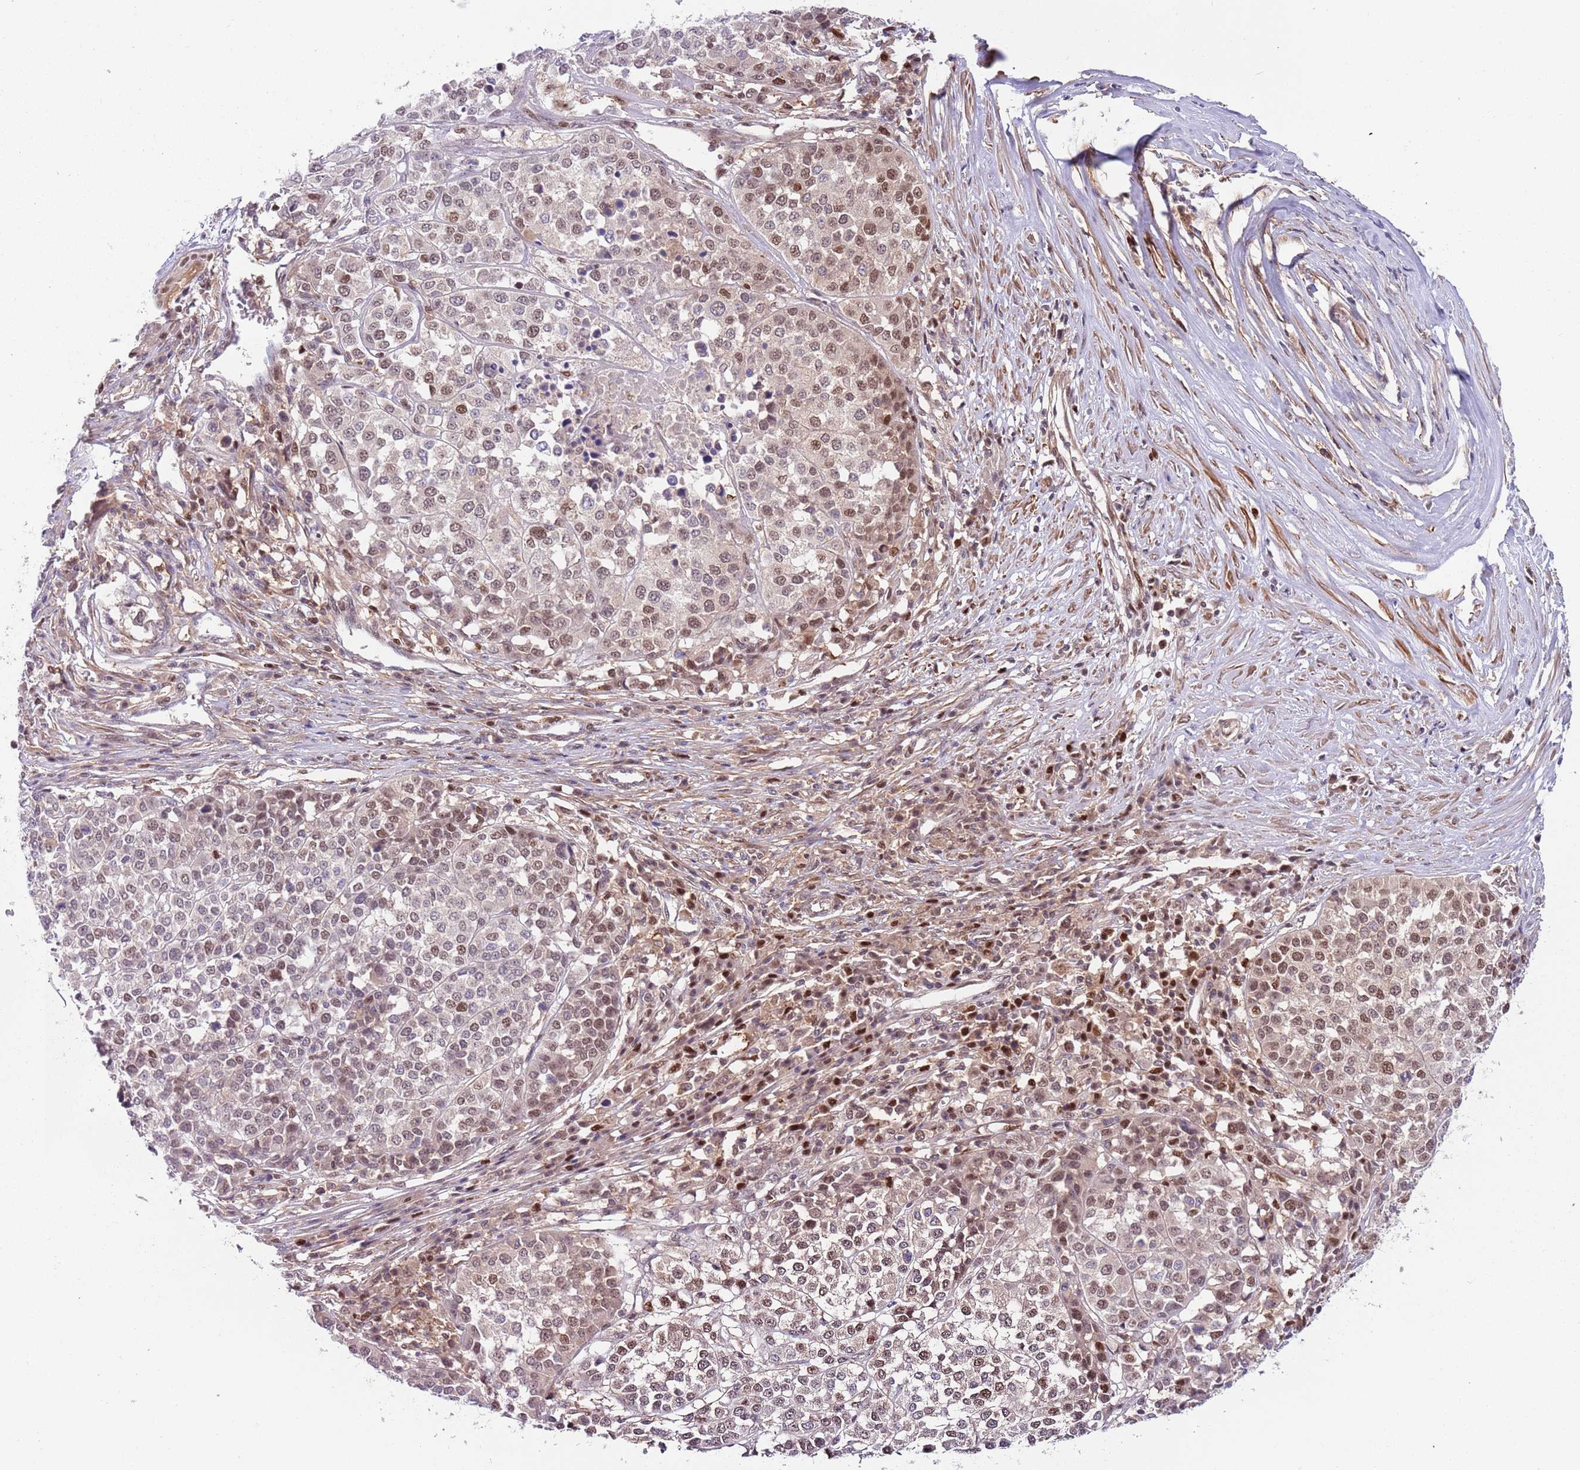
{"staining": {"intensity": "moderate", "quantity": "<25%", "location": "nuclear"}, "tissue": "melanoma", "cell_type": "Tumor cells", "image_type": "cancer", "snomed": [{"axis": "morphology", "description": "Malignant melanoma, Metastatic site"}, {"axis": "topography", "description": "Lymph node"}], "caption": "A high-resolution micrograph shows immunohistochemistry (IHC) staining of malignant melanoma (metastatic site), which displays moderate nuclear staining in approximately <25% of tumor cells. The staining was performed using DAB (3,3'-diaminobenzidine), with brown indicating positive protein expression. Nuclei are stained blue with hematoxylin.", "gene": "RMND5B", "patient": {"sex": "male", "age": 44}}